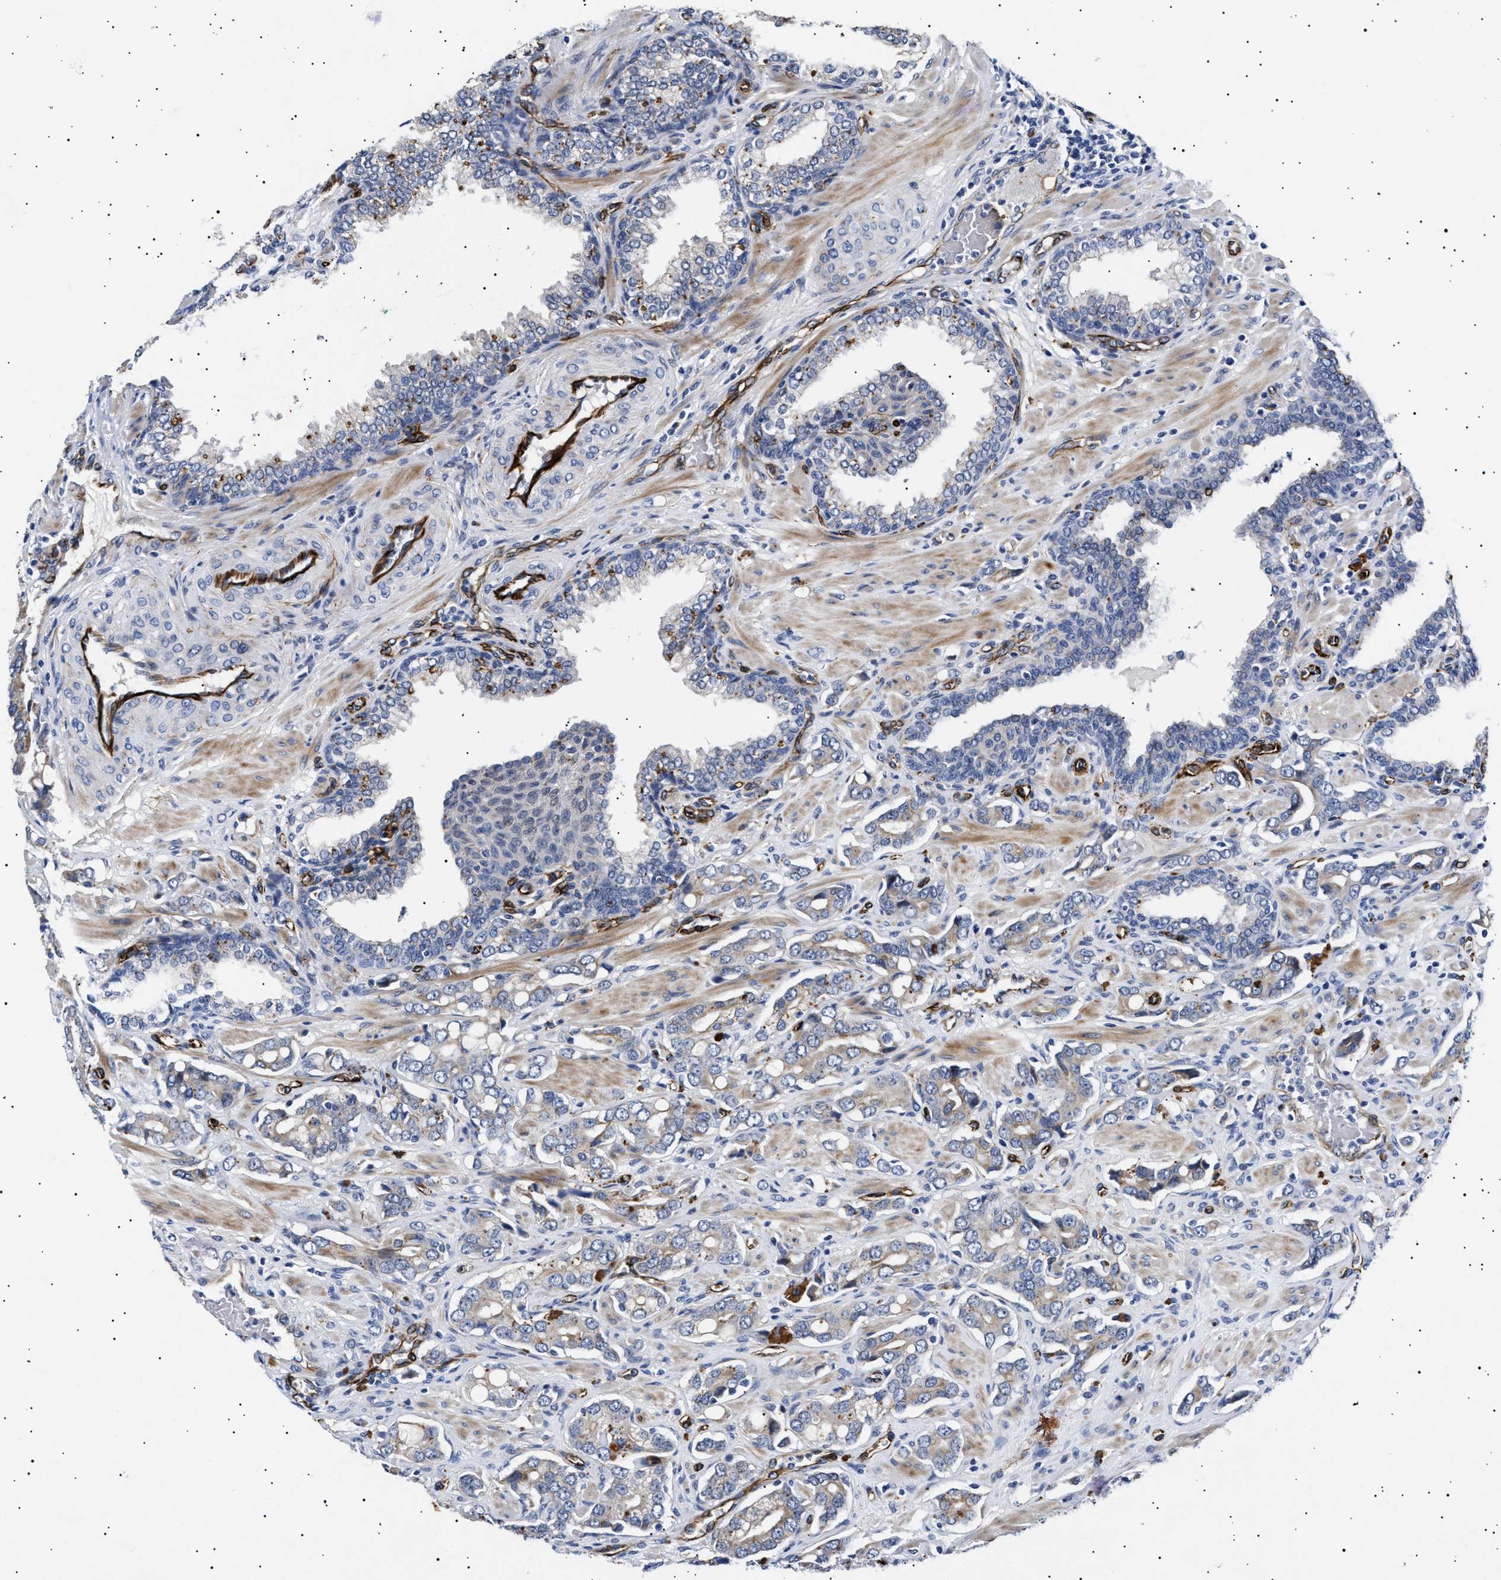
{"staining": {"intensity": "weak", "quantity": "<25%", "location": "cytoplasmic/membranous"}, "tissue": "prostate cancer", "cell_type": "Tumor cells", "image_type": "cancer", "snomed": [{"axis": "morphology", "description": "Adenocarcinoma, High grade"}, {"axis": "topography", "description": "Prostate"}], "caption": "Prostate cancer was stained to show a protein in brown. There is no significant expression in tumor cells.", "gene": "OLFML2A", "patient": {"sex": "male", "age": 52}}